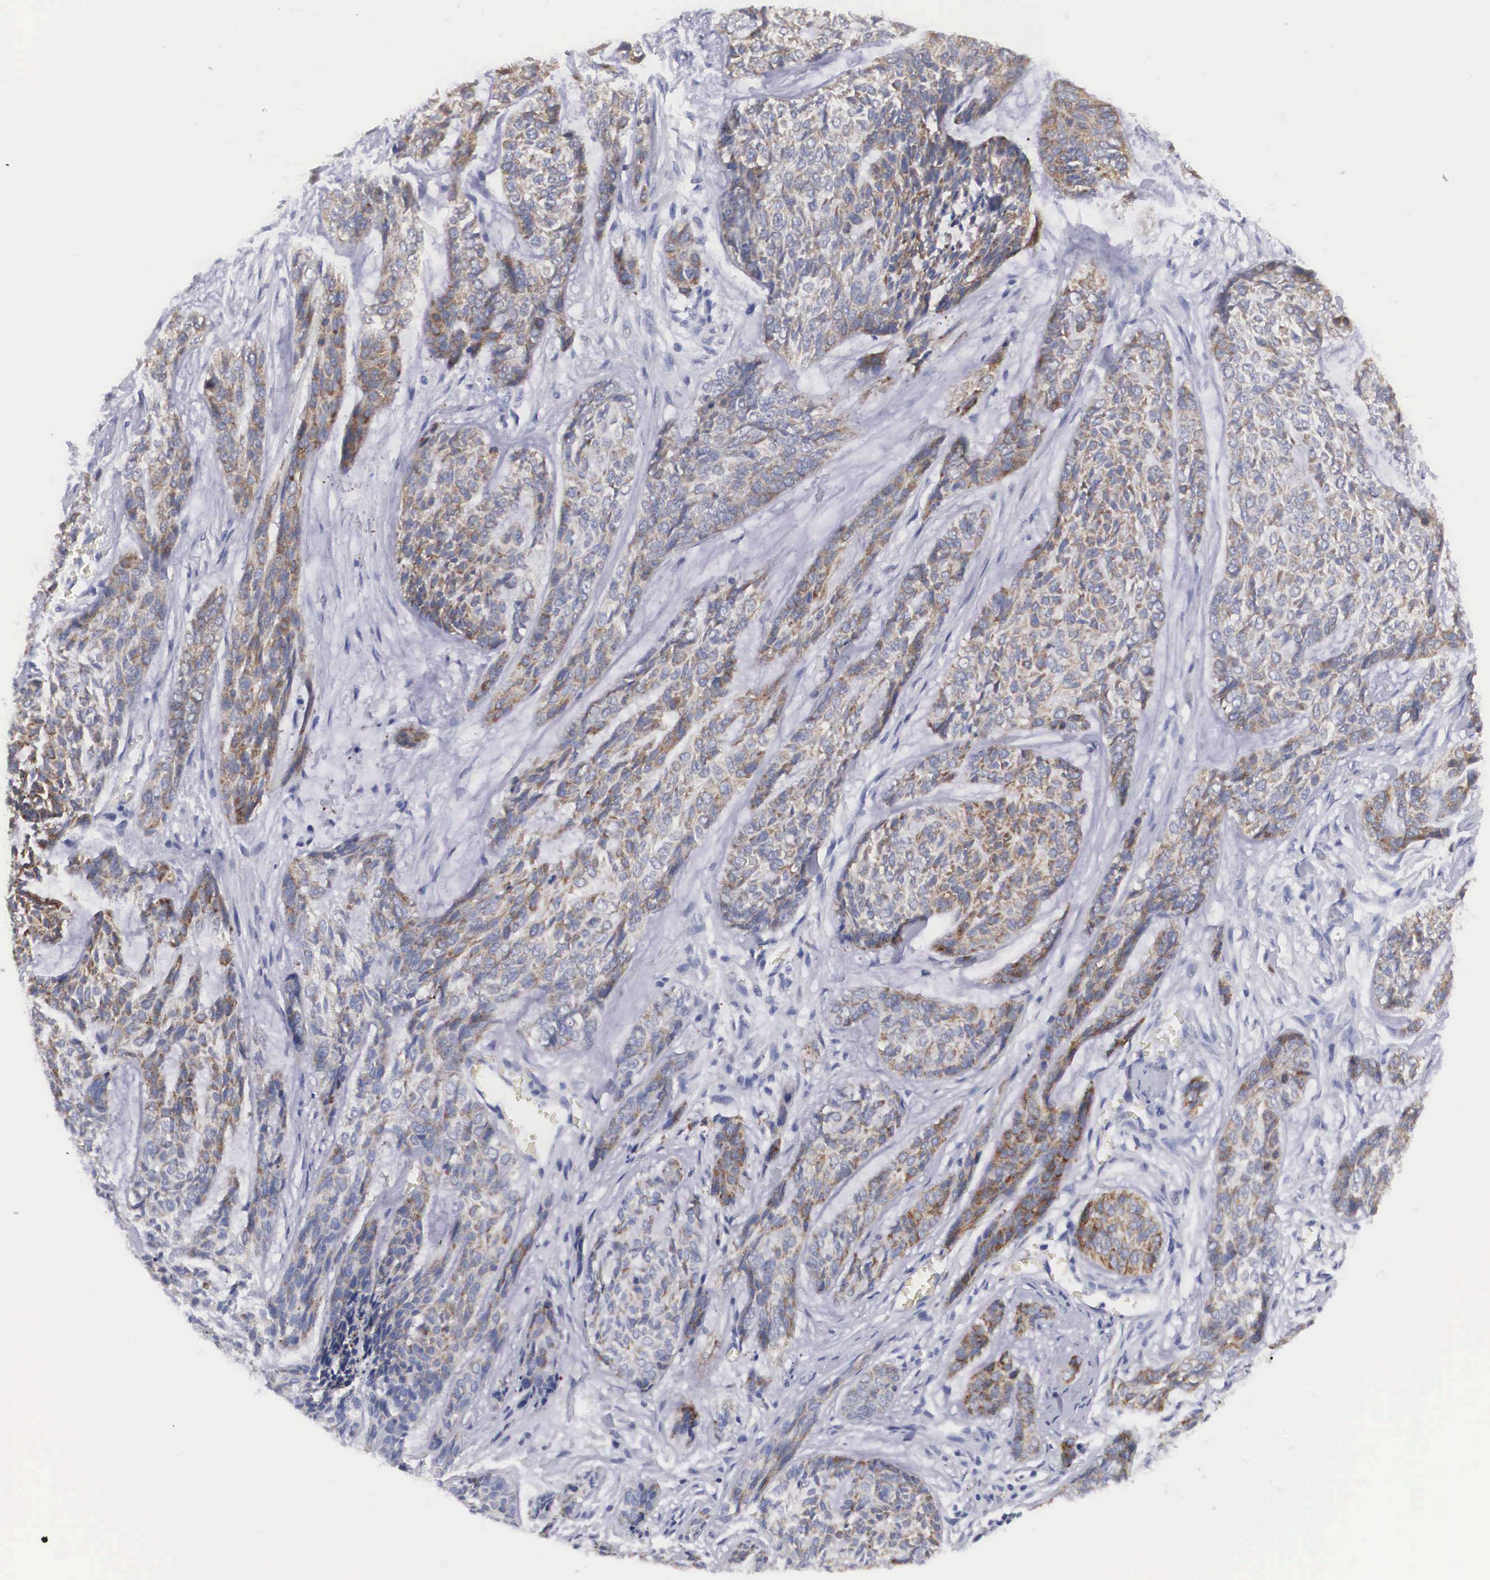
{"staining": {"intensity": "weak", "quantity": "25%-75%", "location": "cytoplasmic/membranous"}, "tissue": "skin cancer", "cell_type": "Tumor cells", "image_type": "cancer", "snomed": [{"axis": "morphology", "description": "Normal tissue, NOS"}, {"axis": "morphology", "description": "Basal cell carcinoma"}, {"axis": "topography", "description": "Skin"}], "caption": "A low amount of weak cytoplasmic/membranous positivity is appreciated in approximately 25%-75% of tumor cells in skin cancer tissue. Using DAB (3,3'-diaminobenzidine) (brown) and hematoxylin (blue) stains, captured at high magnification using brightfield microscopy.", "gene": "ARMCX3", "patient": {"sex": "female", "age": 65}}